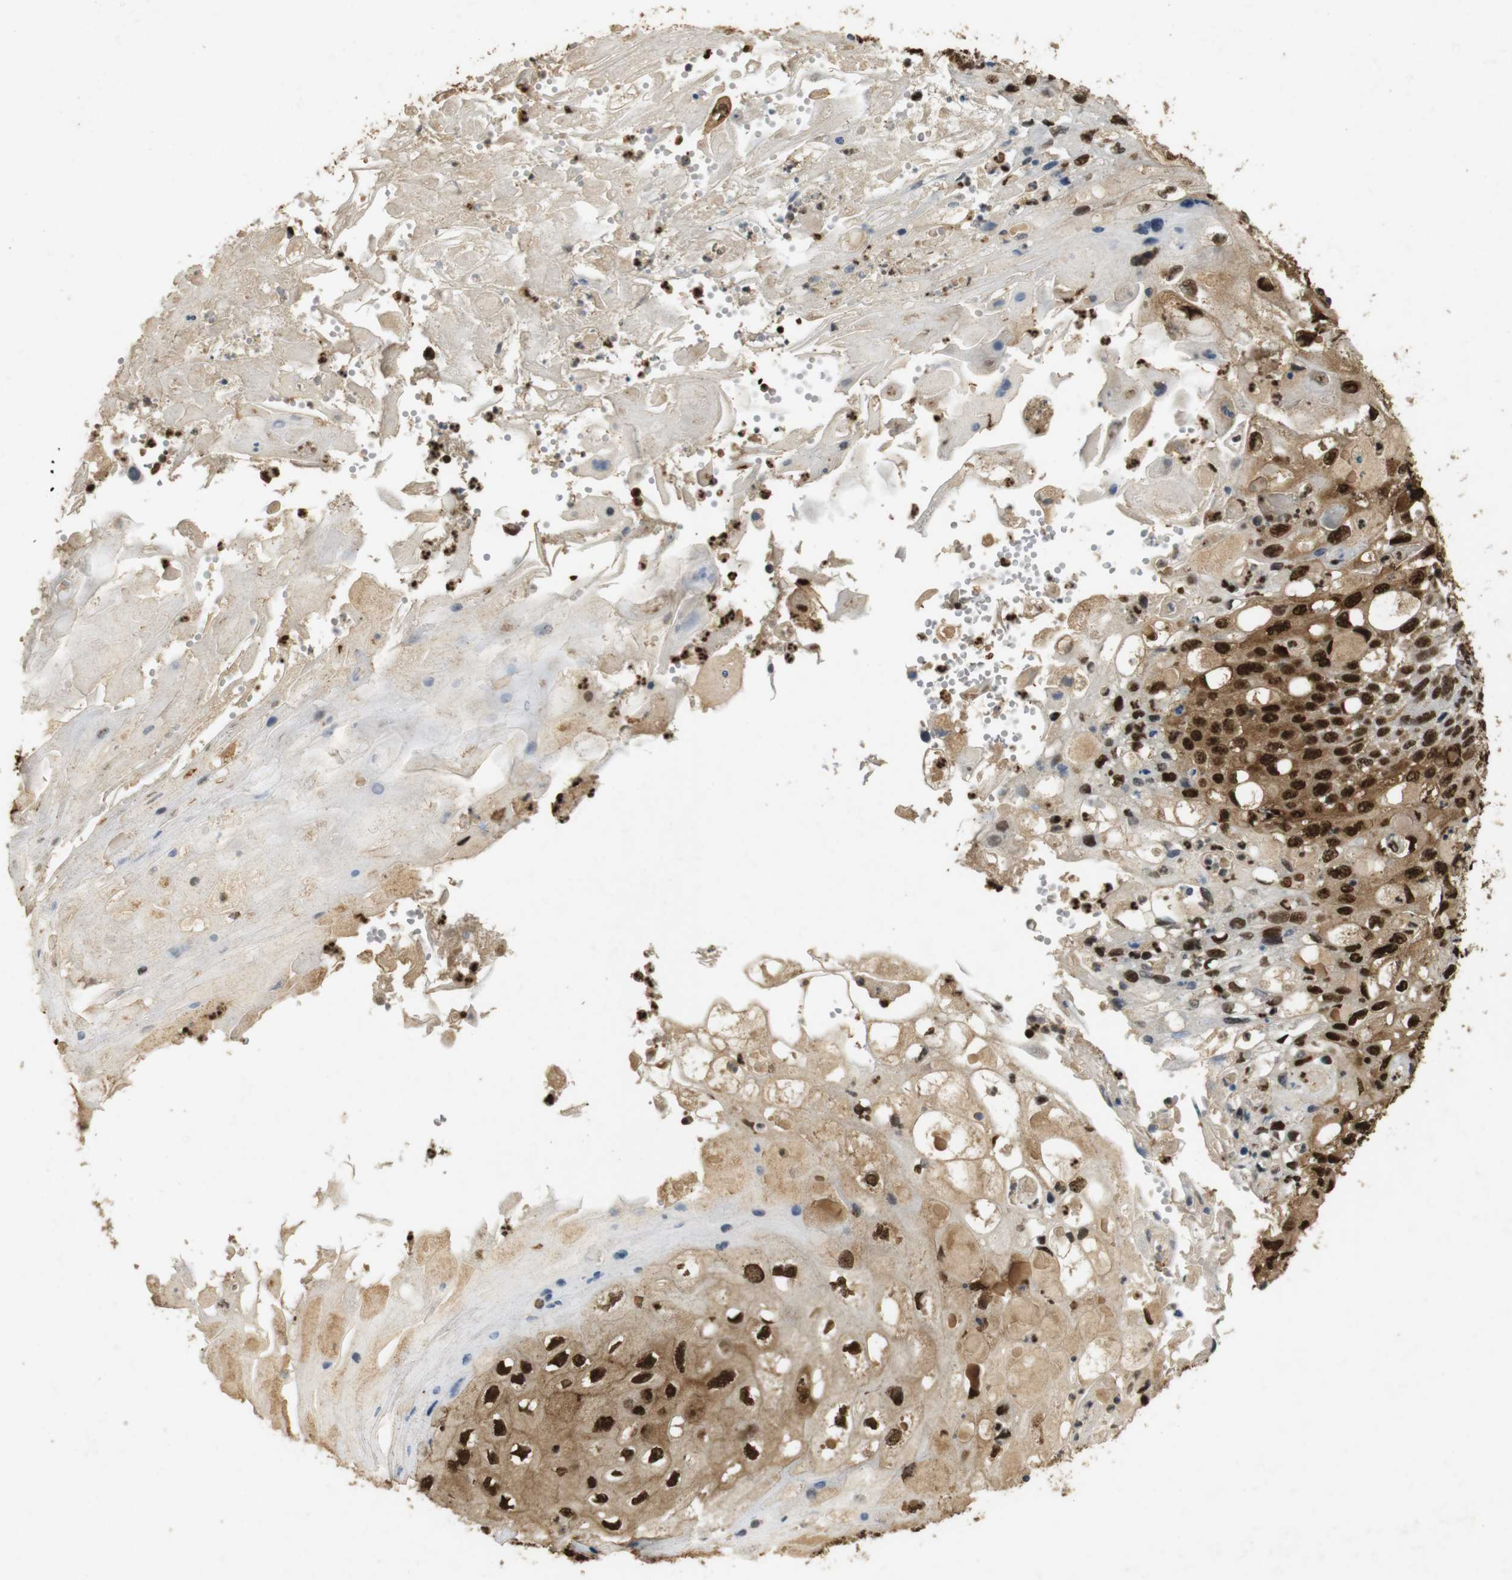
{"staining": {"intensity": "strong", "quantity": ">75%", "location": "cytoplasmic/membranous,nuclear"}, "tissue": "cervical cancer", "cell_type": "Tumor cells", "image_type": "cancer", "snomed": [{"axis": "morphology", "description": "Squamous cell carcinoma, NOS"}, {"axis": "topography", "description": "Cervix"}], "caption": "Immunohistochemical staining of human squamous cell carcinoma (cervical) reveals high levels of strong cytoplasmic/membranous and nuclear staining in about >75% of tumor cells.", "gene": "GATA4", "patient": {"sex": "female", "age": 70}}